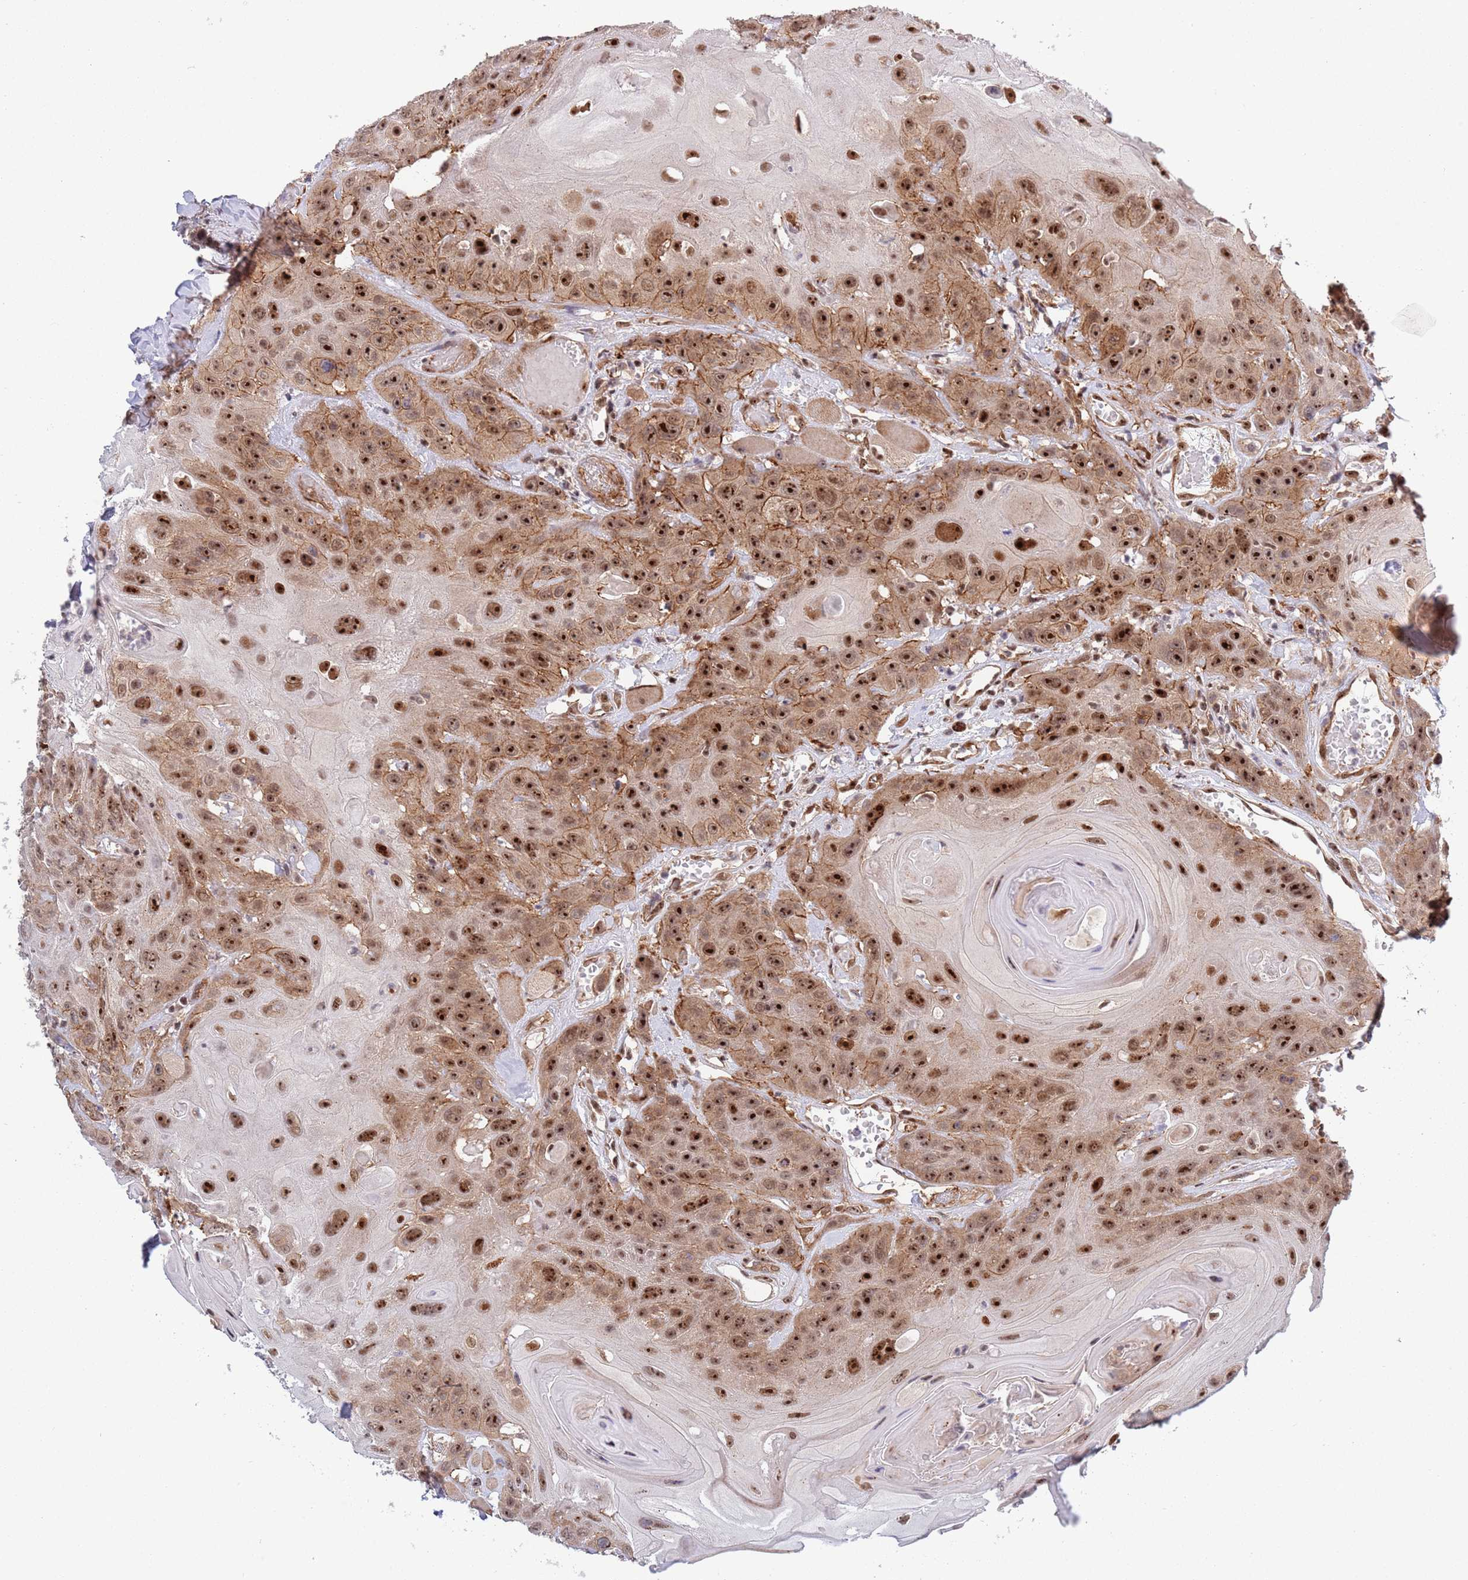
{"staining": {"intensity": "strong", "quantity": ">75%", "location": "cytoplasmic/membranous,nuclear"}, "tissue": "head and neck cancer", "cell_type": "Tumor cells", "image_type": "cancer", "snomed": [{"axis": "morphology", "description": "Squamous cell carcinoma, NOS"}, {"axis": "topography", "description": "Head-Neck"}], "caption": "Strong cytoplasmic/membranous and nuclear protein expression is seen in about >75% of tumor cells in head and neck cancer (squamous cell carcinoma).", "gene": "TBX10", "patient": {"sex": "female", "age": 59}}